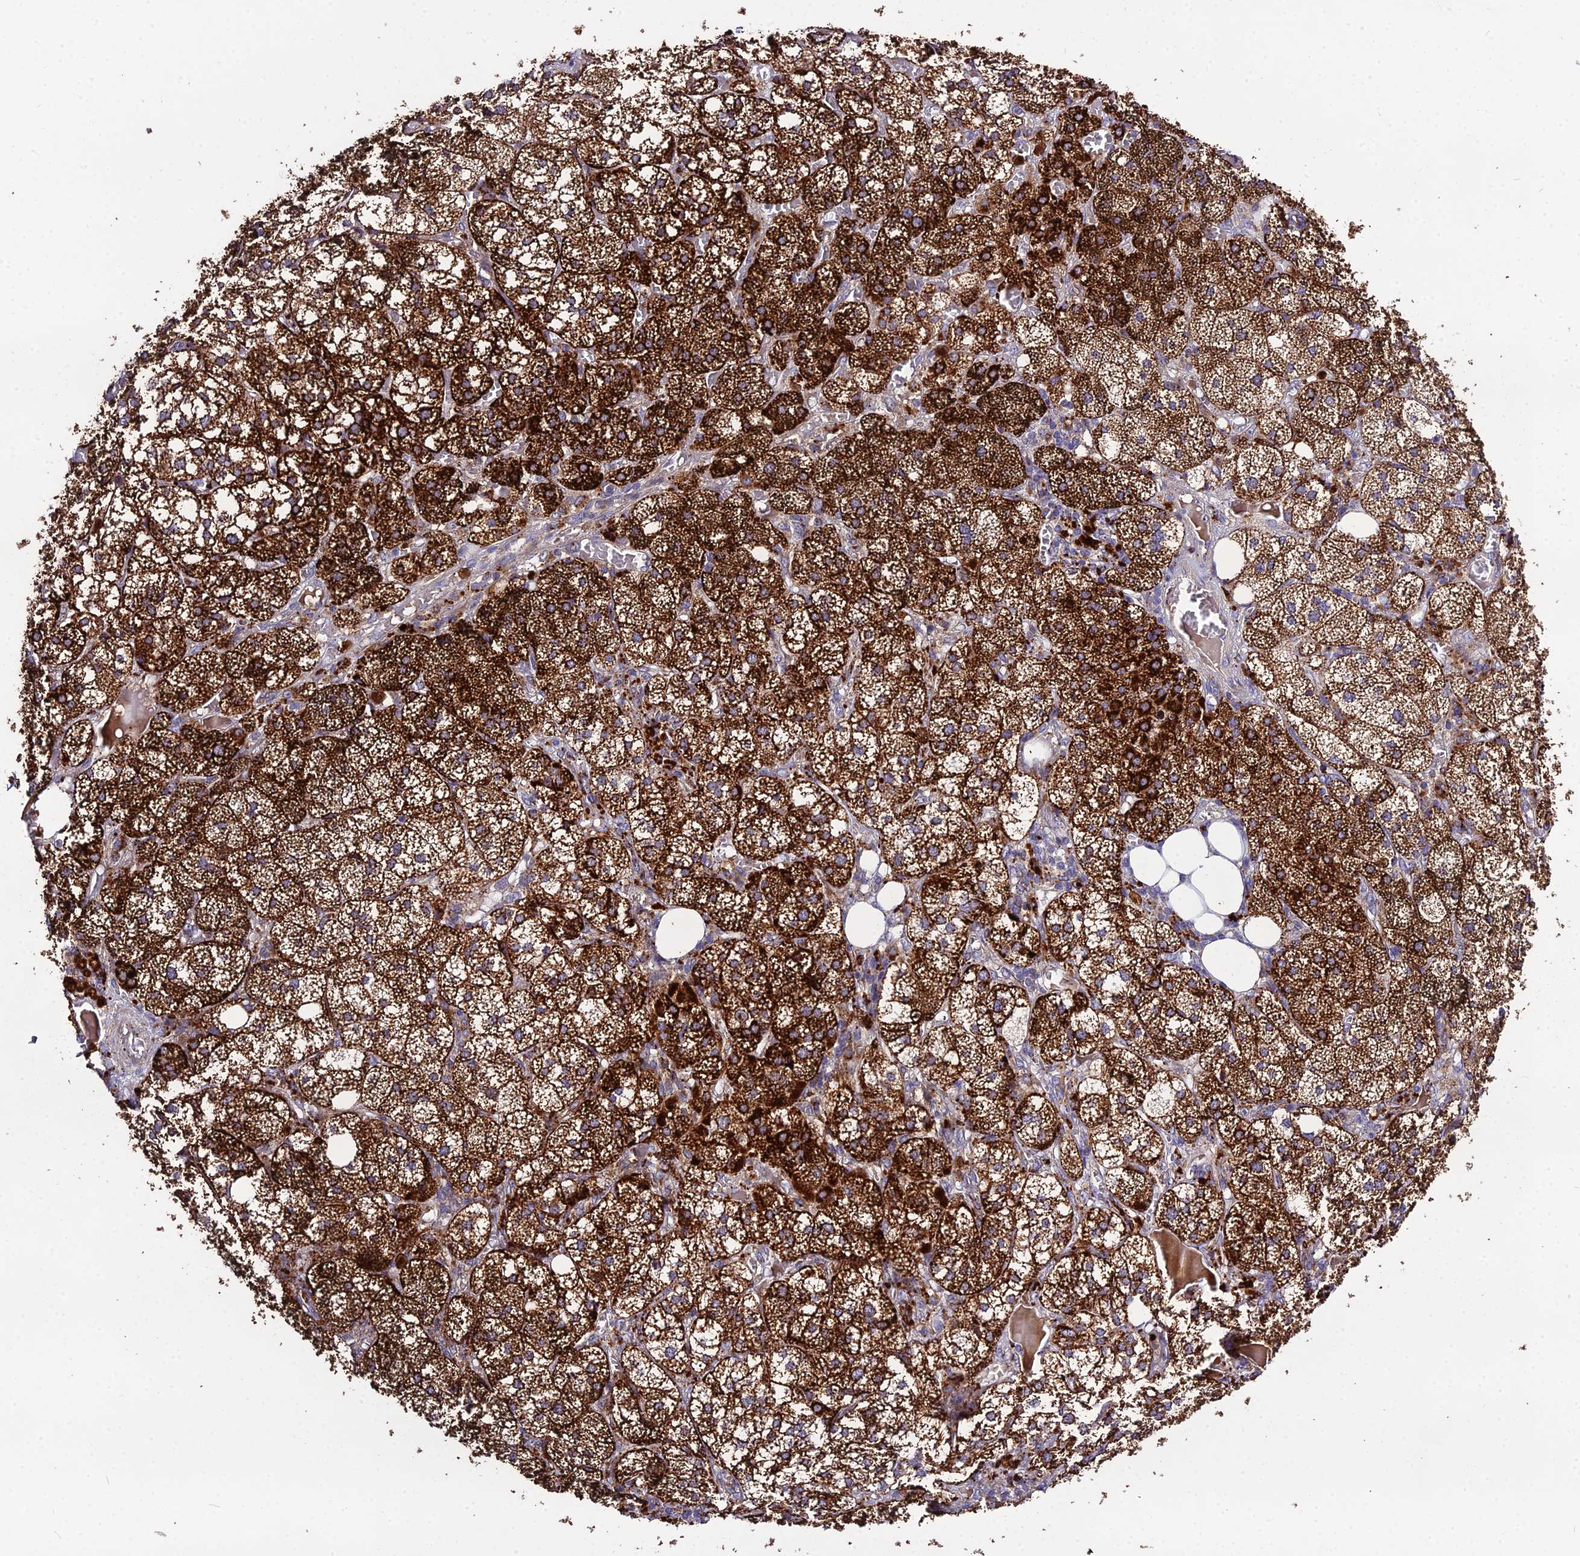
{"staining": {"intensity": "strong", "quantity": ">75%", "location": "cytoplasmic/membranous"}, "tissue": "adrenal gland", "cell_type": "Glandular cells", "image_type": "normal", "snomed": [{"axis": "morphology", "description": "Normal tissue, NOS"}, {"axis": "topography", "description": "Adrenal gland"}], "caption": "This image reveals IHC staining of unremarkable adrenal gland, with high strong cytoplasmic/membranous expression in about >75% of glandular cells.", "gene": "EID2", "patient": {"sex": "female", "age": 61}}